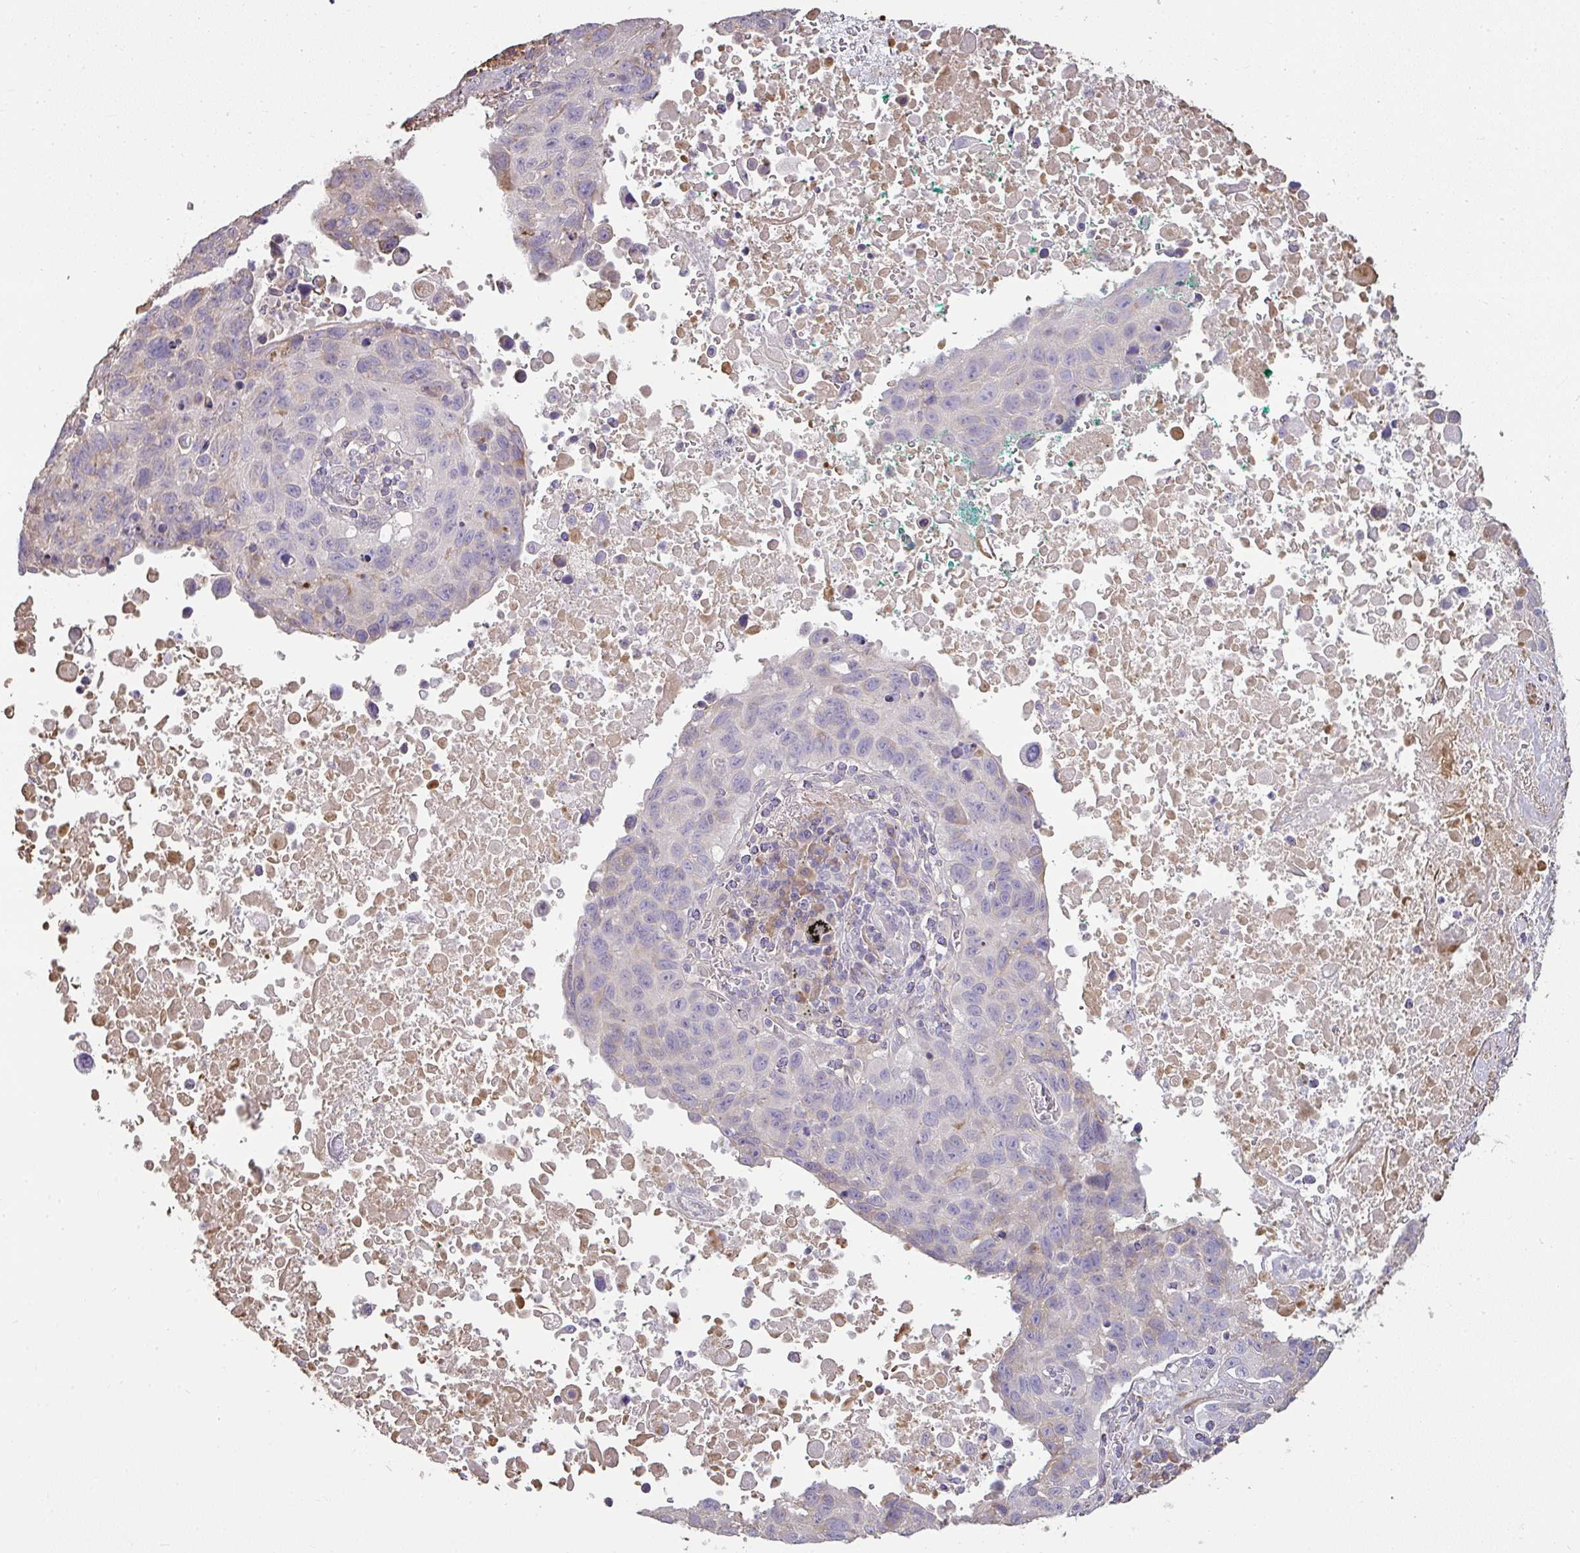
{"staining": {"intensity": "negative", "quantity": "none", "location": "none"}, "tissue": "lung cancer", "cell_type": "Tumor cells", "image_type": "cancer", "snomed": [{"axis": "morphology", "description": "Squamous cell carcinoma, NOS"}, {"axis": "topography", "description": "Lung"}], "caption": "This is an immunohistochemistry (IHC) image of human lung cancer. There is no staining in tumor cells.", "gene": "BRINP3", "patient": {"sex": "male", "age": 66}}